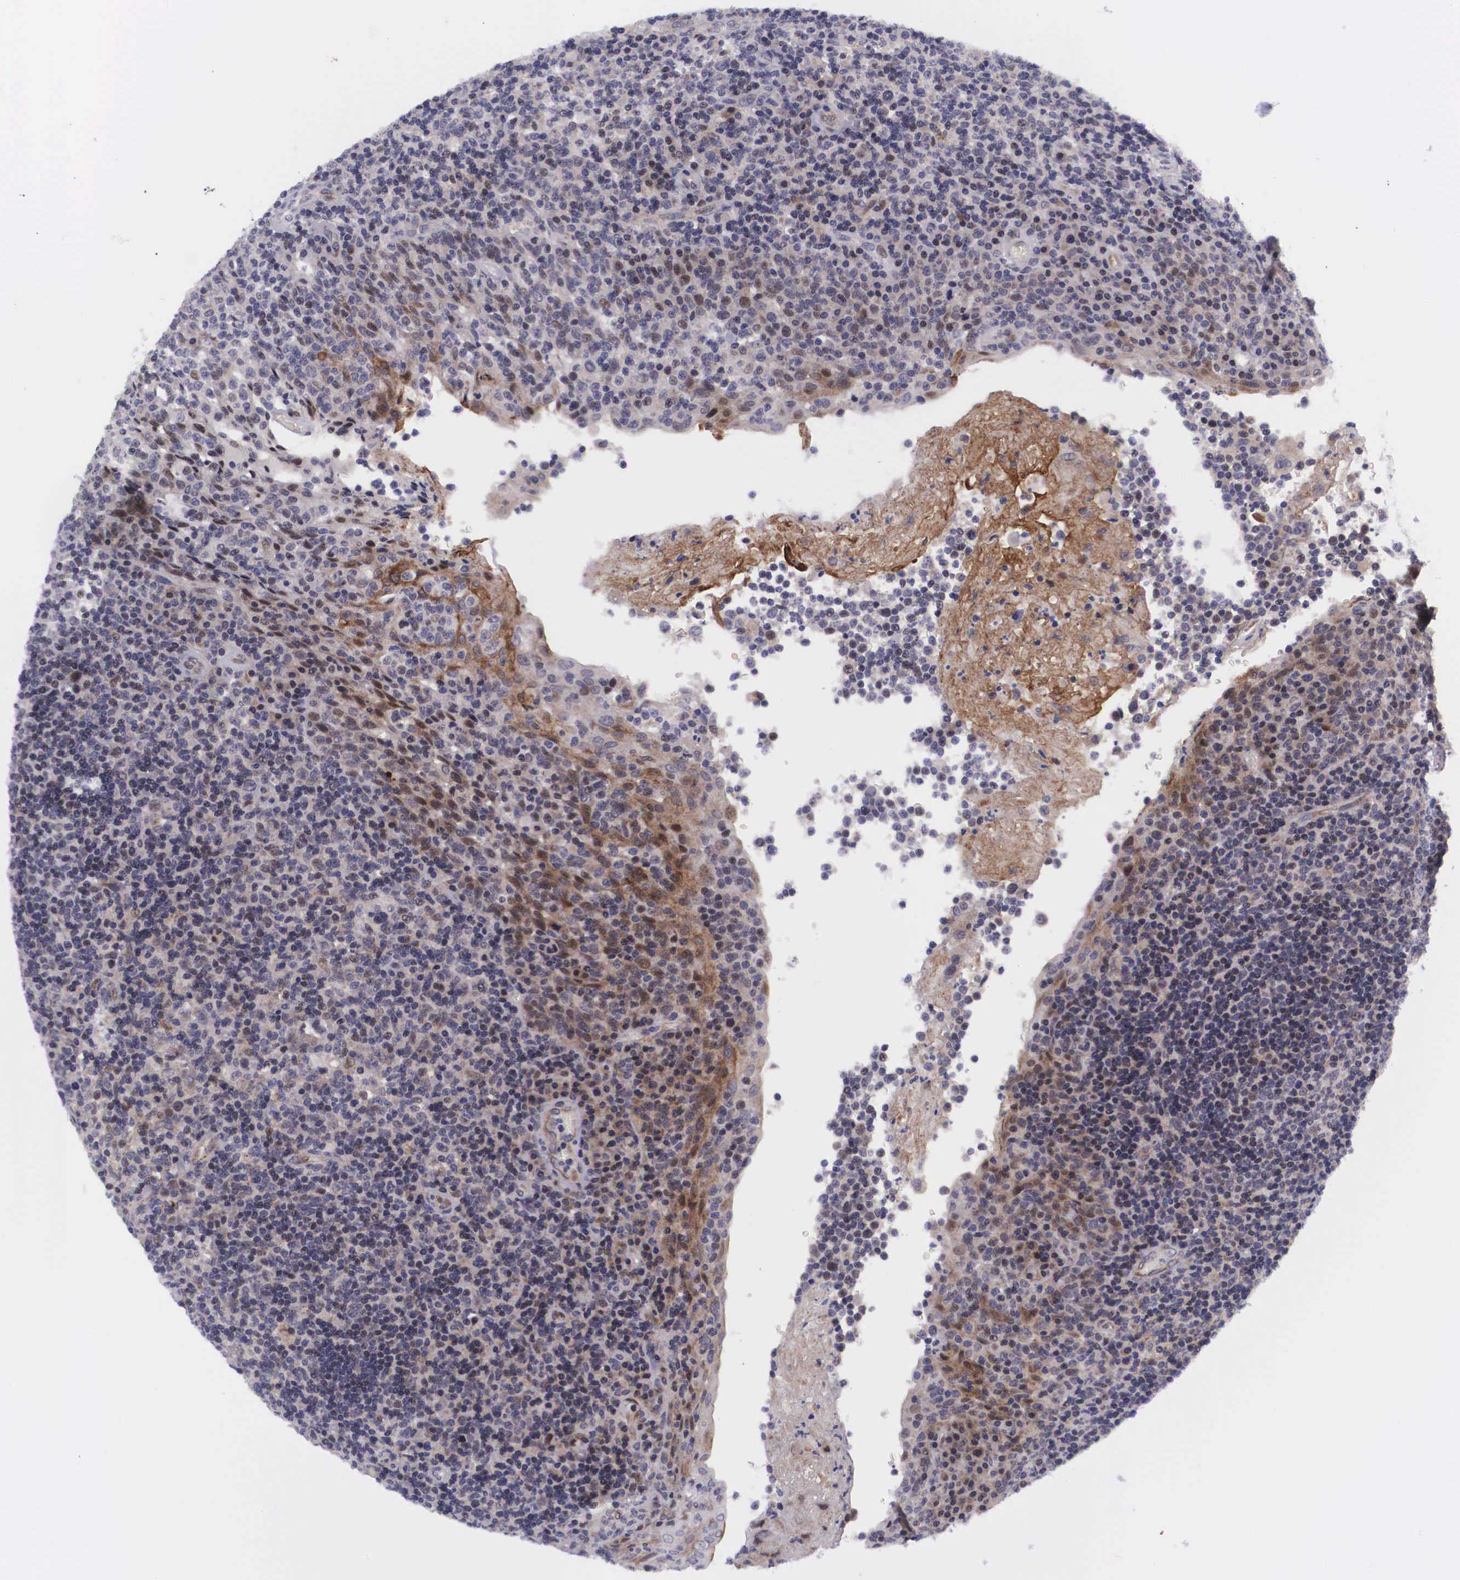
{"staining": {"intensity": "weak", "quantity": "<25%", "location": "nuclear"}, "tissue": "tonsil", "cell_type": "Germinal center cells", "image_type": "normal", "snomed": [{"axis": "morphology", "description": "Normal tissue, NOS"}, {"axis": "topography", "description": "Tonsil"}], "caption": "Immunohistochemistry (IHC) photomicrograph of benign tonsil: tonsil stained with DAB (3,3'-diaminobenzidine) exhibits no significant protein staining in germinal center cells.", "gene": "EMID1", "patient": {"sex": "female", "age": 3}}